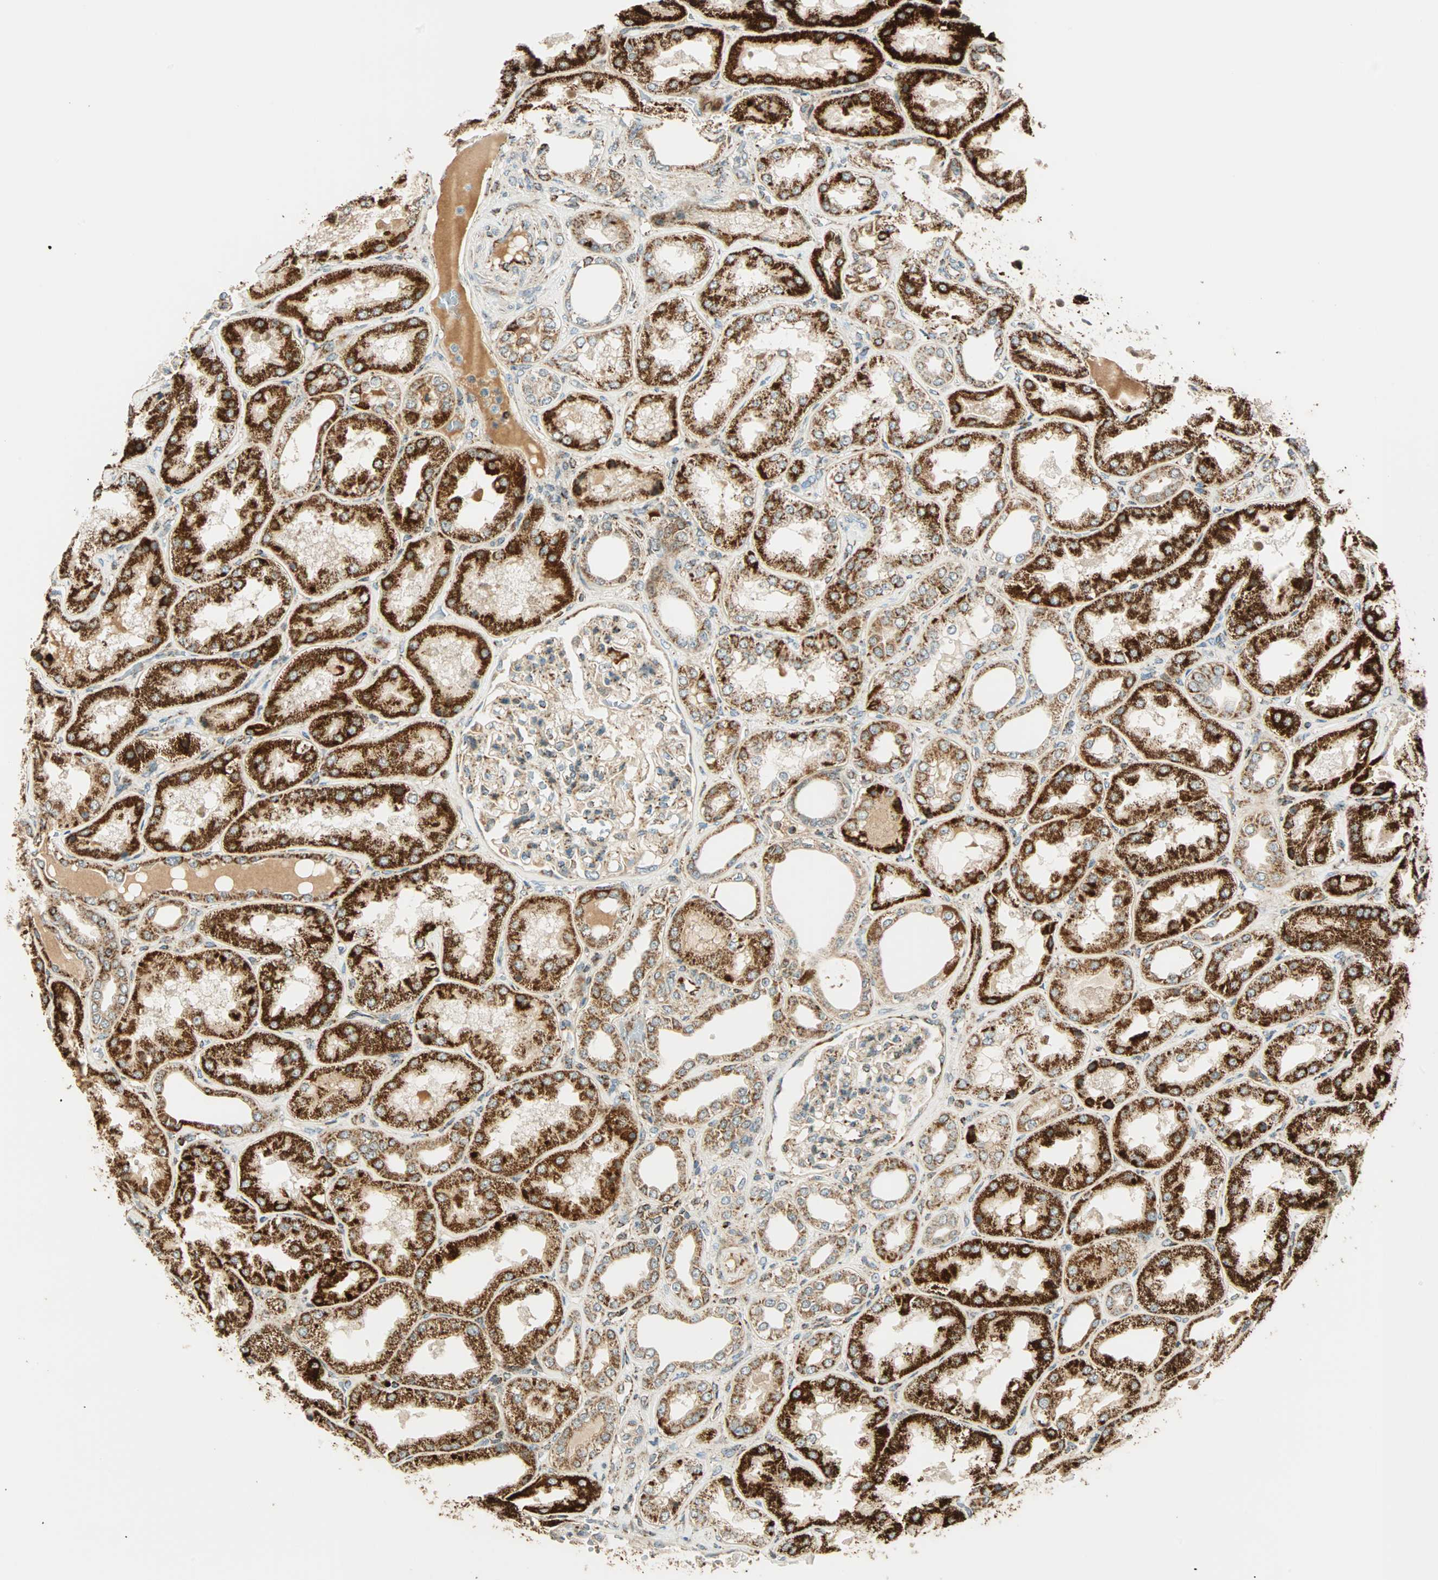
{"staining": {"intensity": "weak", "quantity": "25%-75%", "location": "cytoplasmic/membranous"}, "tissue": "kidney", "cell_type": "Cells in glomeruli", "image_type": "normal", "snomed": [{"axis": "morphology", "description": "Normal tissue, NOS"}, {"axis": "topography", "description": "Kidney"}], "caption": "An image of kidney stained for a protein exhibits weak cytoplasmic/membranous brown staining in cells in glomeruli. (DAB (3,3'-diaminobenzidine) IHC with brightfield microscopy, high magnification).", "gene": "SPRY4", "patient": {"sex": "female", "age": 56}}